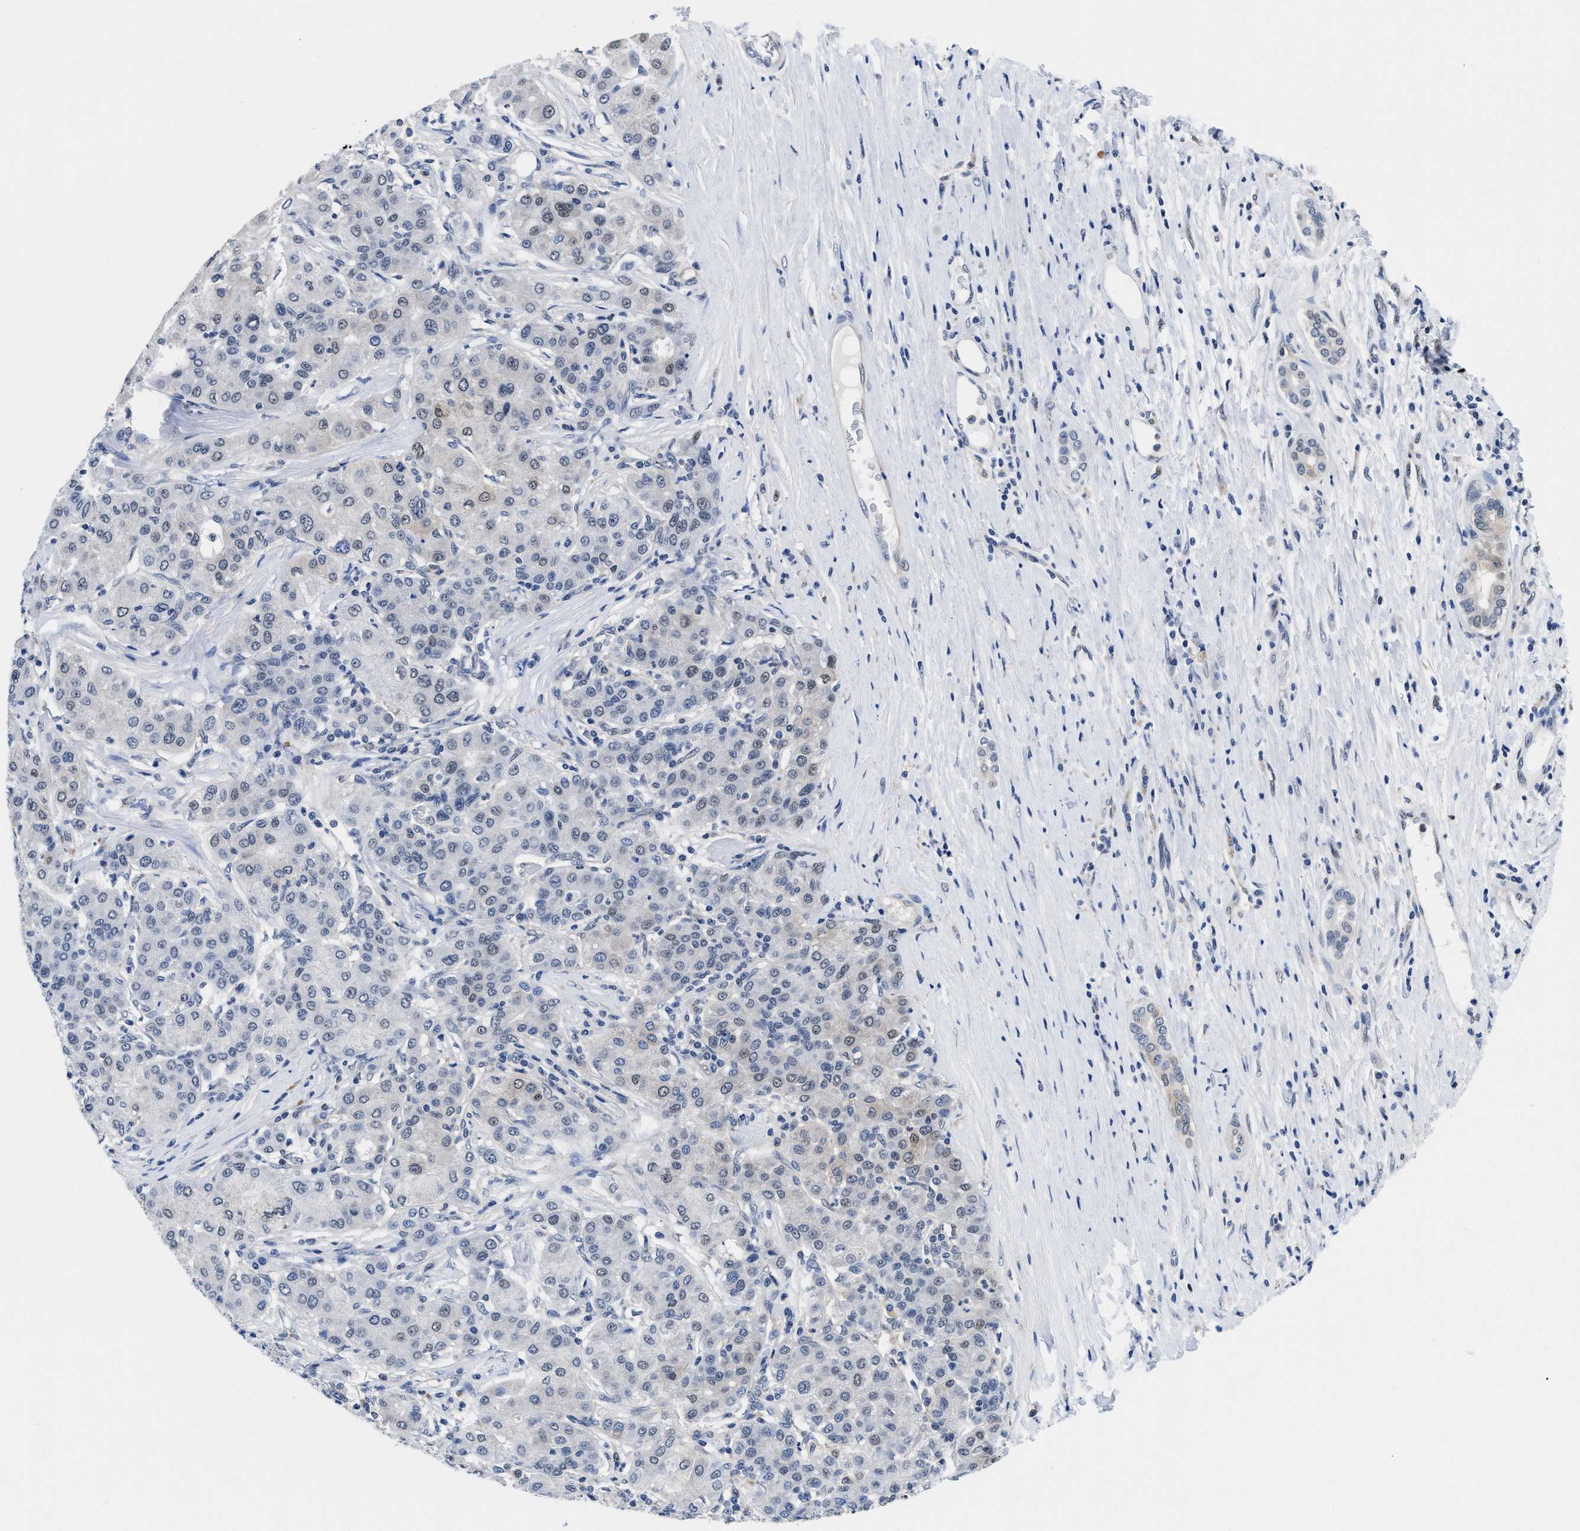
{"staining": {"intensity": "negative", "quantity": "none", "location": "none"}, "tissue": "liver cancer", "cell_type": "Tumor cells", "image_type": "cancer", "snomed": [{"axis": "morphology", "description": "Carcinoma, Hepatocellular, NOS"}, {"axis": "topography", "description": "Liver"}], "caption": "Tumor cells show no significant staining in liver cancer (hepatocellular carcinoma).", "gene": "ACLY", "patient": {"sex": "male", "age": 65}}